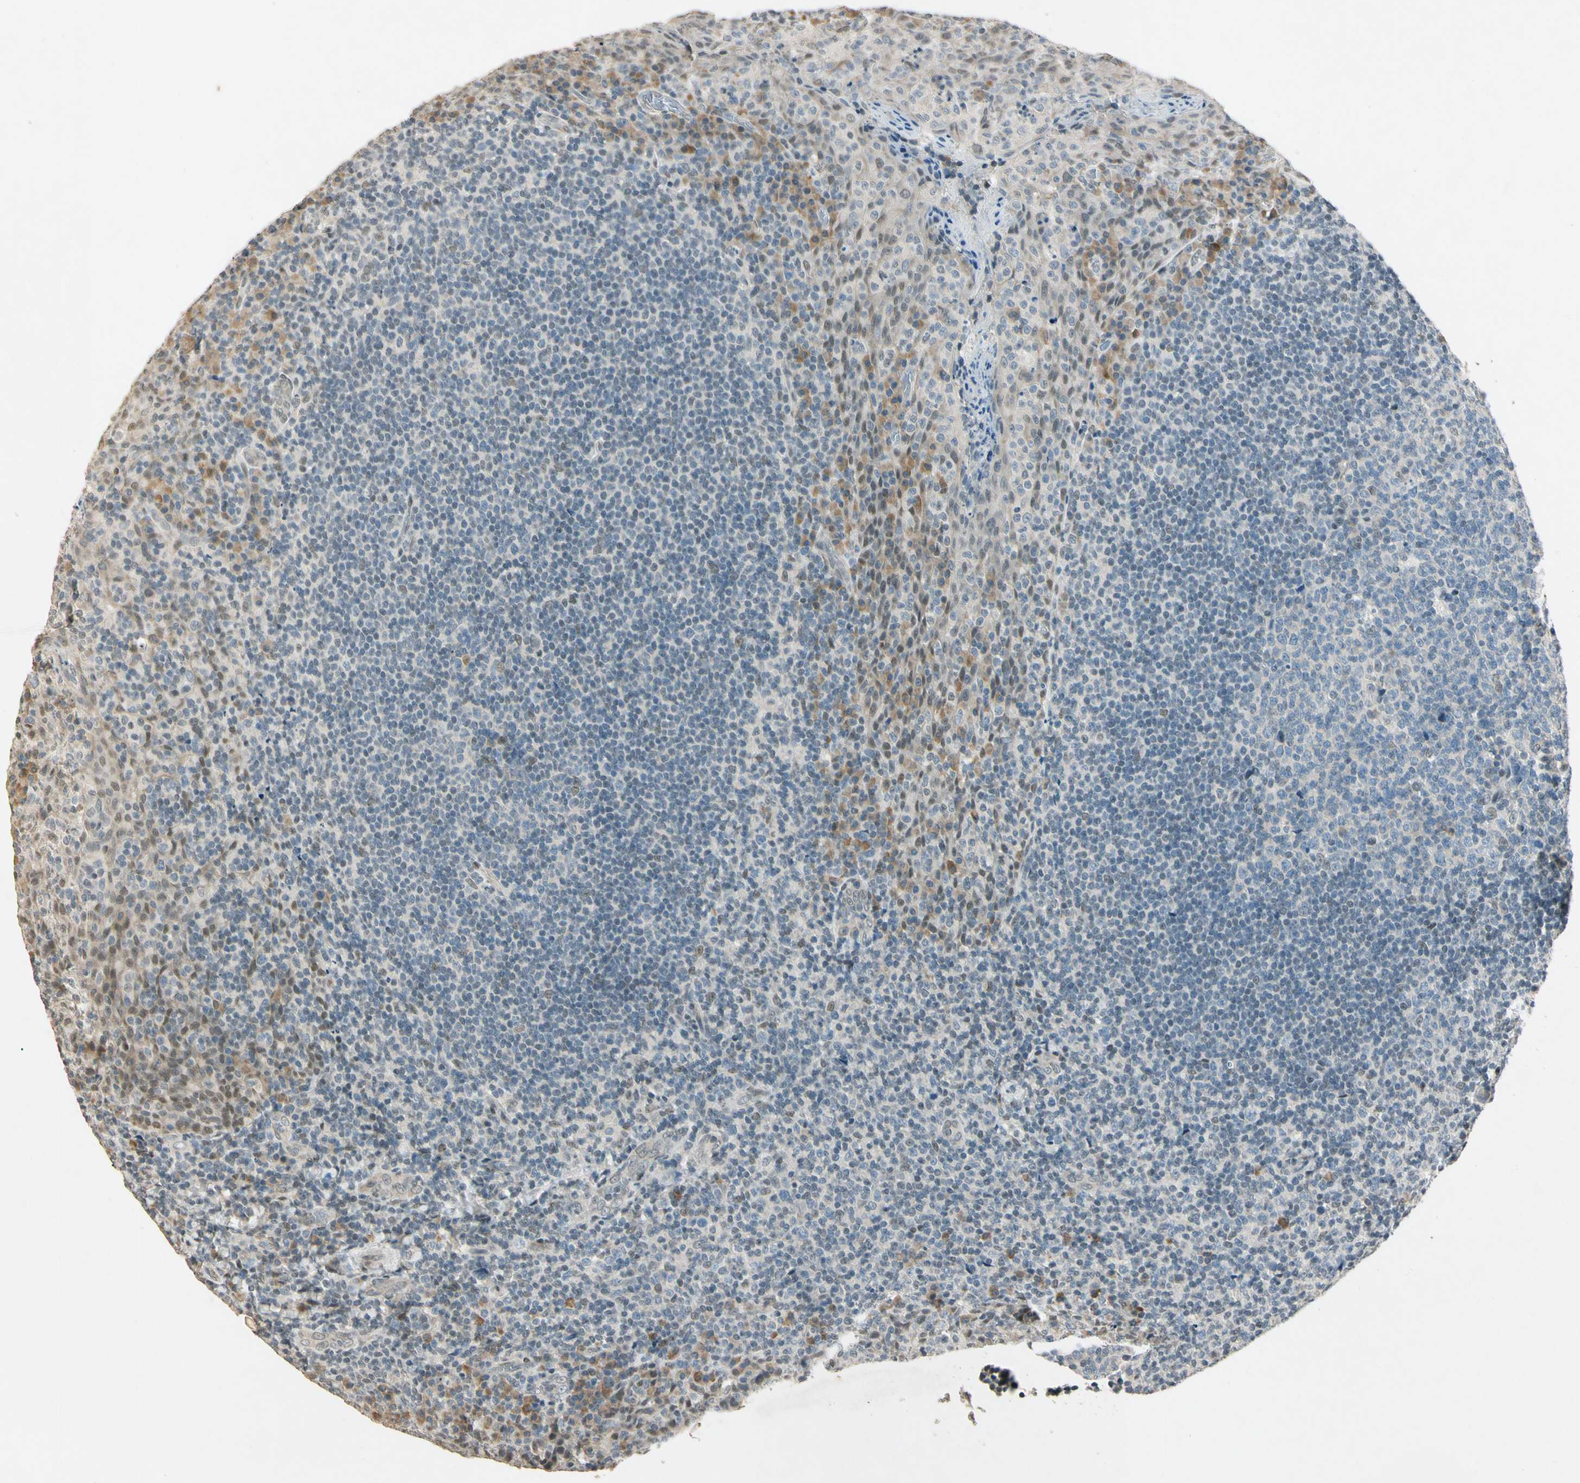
{"staining": {"intensity": "moderate", "quantity": "<25%", "location": "cytoplasmic/membranous,nuclear"}, "tissue": "tonsil", "cell_type": "Germinal center cells", "image_type": "normal", "snomed": [{"axis": "morphology", "description": "Normal tissue, NOS"}, {"axis": "topography", "description": "Tonsil"}], "caption": "Immunohistochemical staining of benign human tonsil exhibits <25% levels of moderate cytoplasmic/membranous,nuclear protein expression in approximately <25% of germinal center cells. The staining was performed using DAB to visualize the protein expression in brown, while the nuclei were stained in blue with hematoxylin (Magnification: 20x).", "gene": "ZBTB4", "patient": {"sex": "male", "age": 17}}